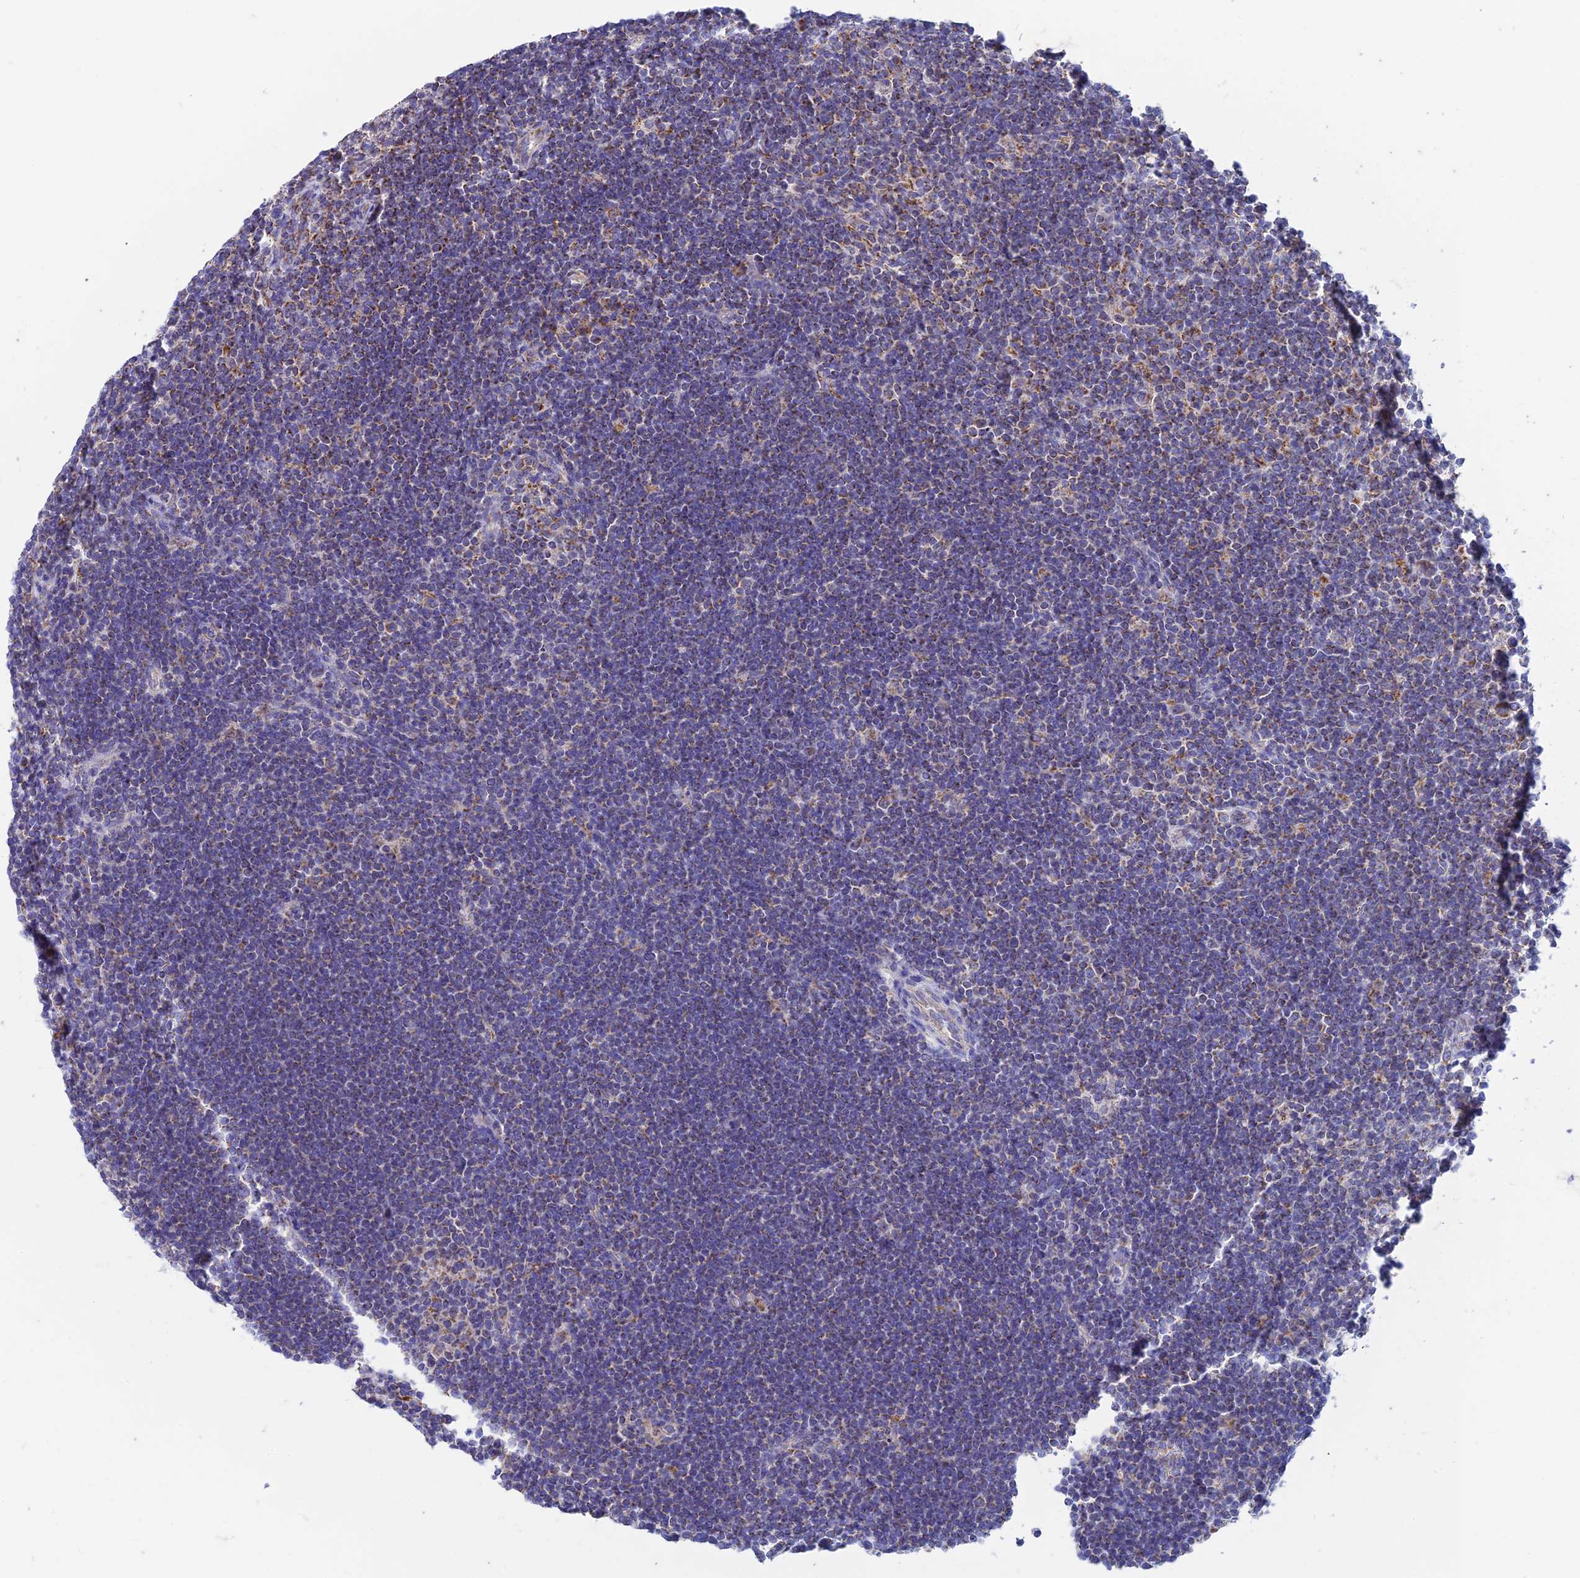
{"staining": {"intensity": "moderate", "quantity": "<25%", "location": "cytoplasmic/membranous"}, "tissue": "lymphoma", "cell_type": "Tumor cells", "image_type": "cancer", "snomed": [{"axis": "morphology", "description": "Hodgkin's disease, NOS"}, {"axis": "topography", "description": "Lymph node"}], "caption": "Immunohistochemical staining of lymphoma reveals low levels of moderate cytoplasmic/membranous protein expression in approximately <25% of tumor cells.", "gene": "ZNF181", "patient": {"sex": "female", "age": 57}}